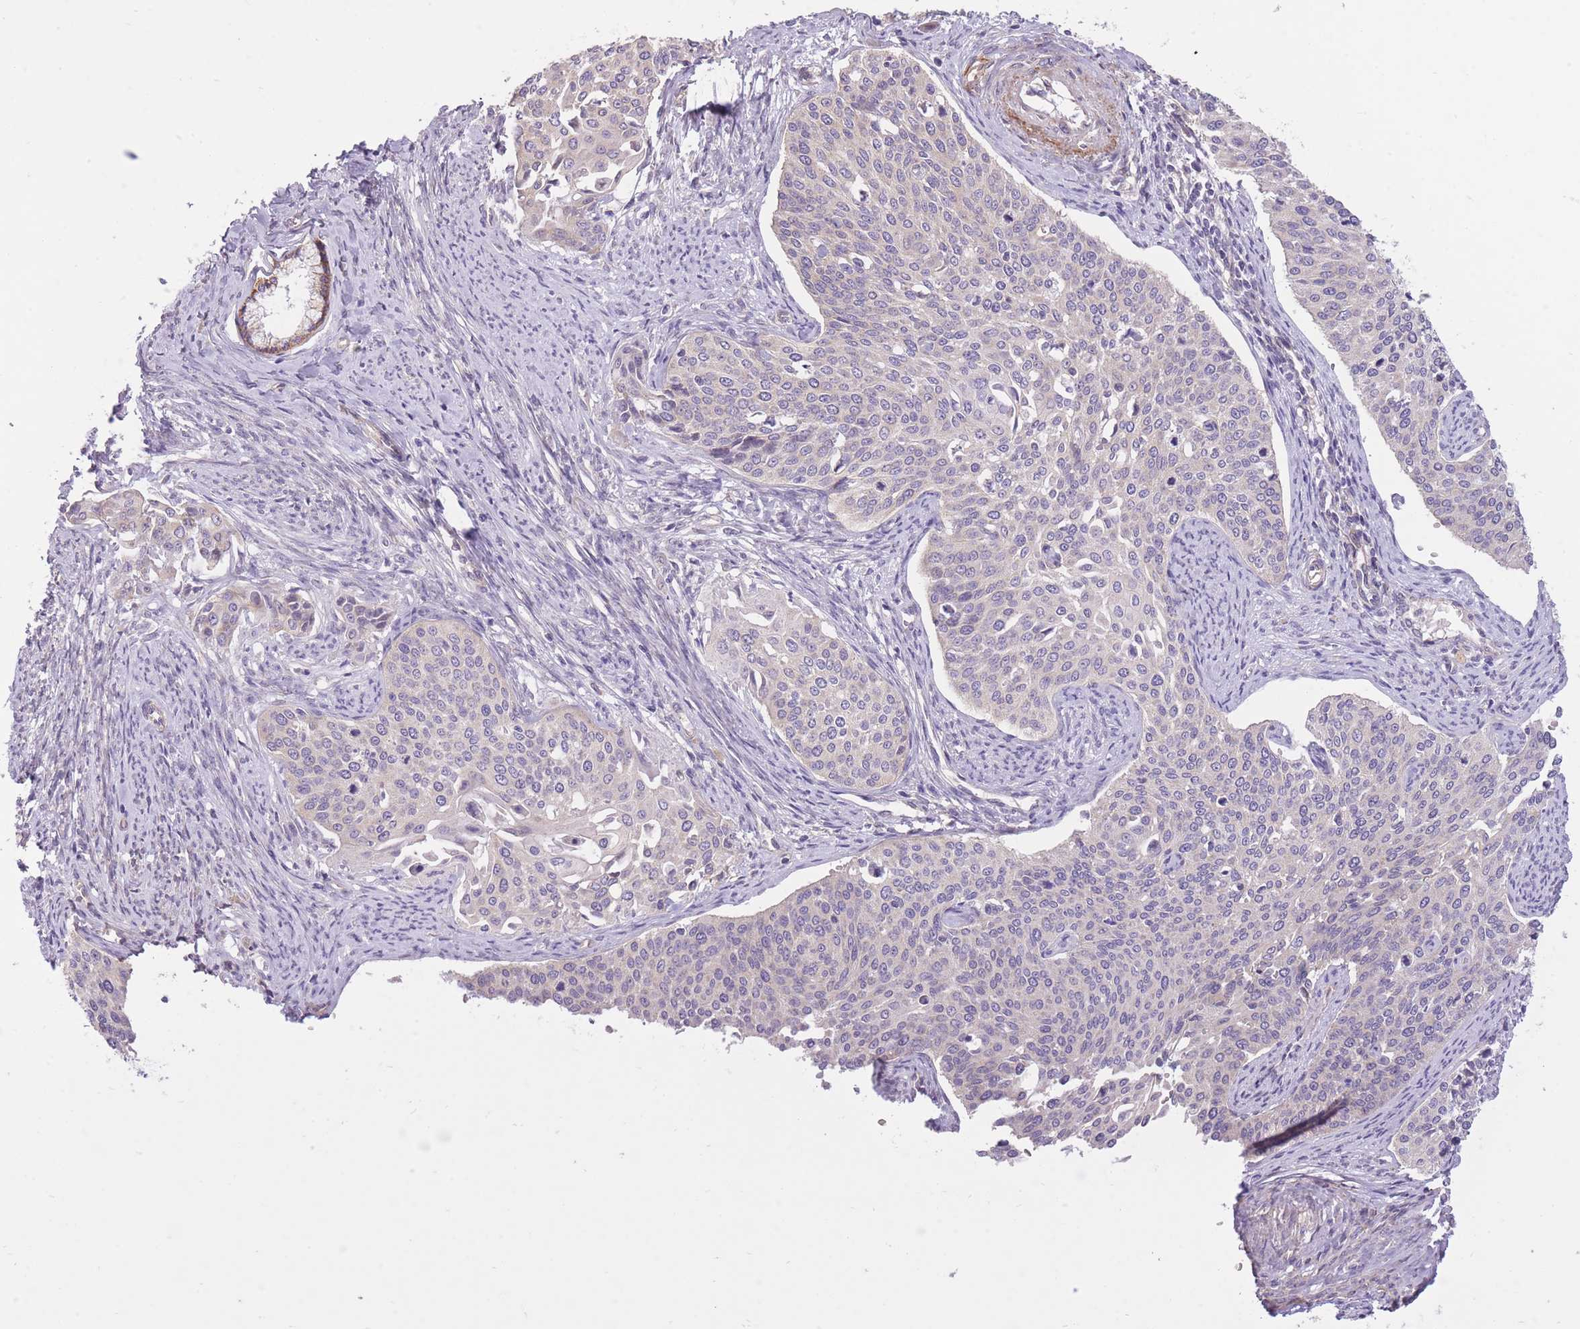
{"staining": {"intensity": "negative", "quantity": "none", "location": "none"}, "tissue": "cervical cancer", "cell_type": "Tumor cells", "image_type": "cancer", "snomed": [{"axis": "morphology", "description": "Squamous cell carcinoma, NOS"}, {"axis": "topography", "description": "Cervix"}], "caption": "Protein analysis of cervical cancer reveals no significant positivity in tumor cells.", "gene": "REV1", "patient": {"sex": "female", "age": 44}}